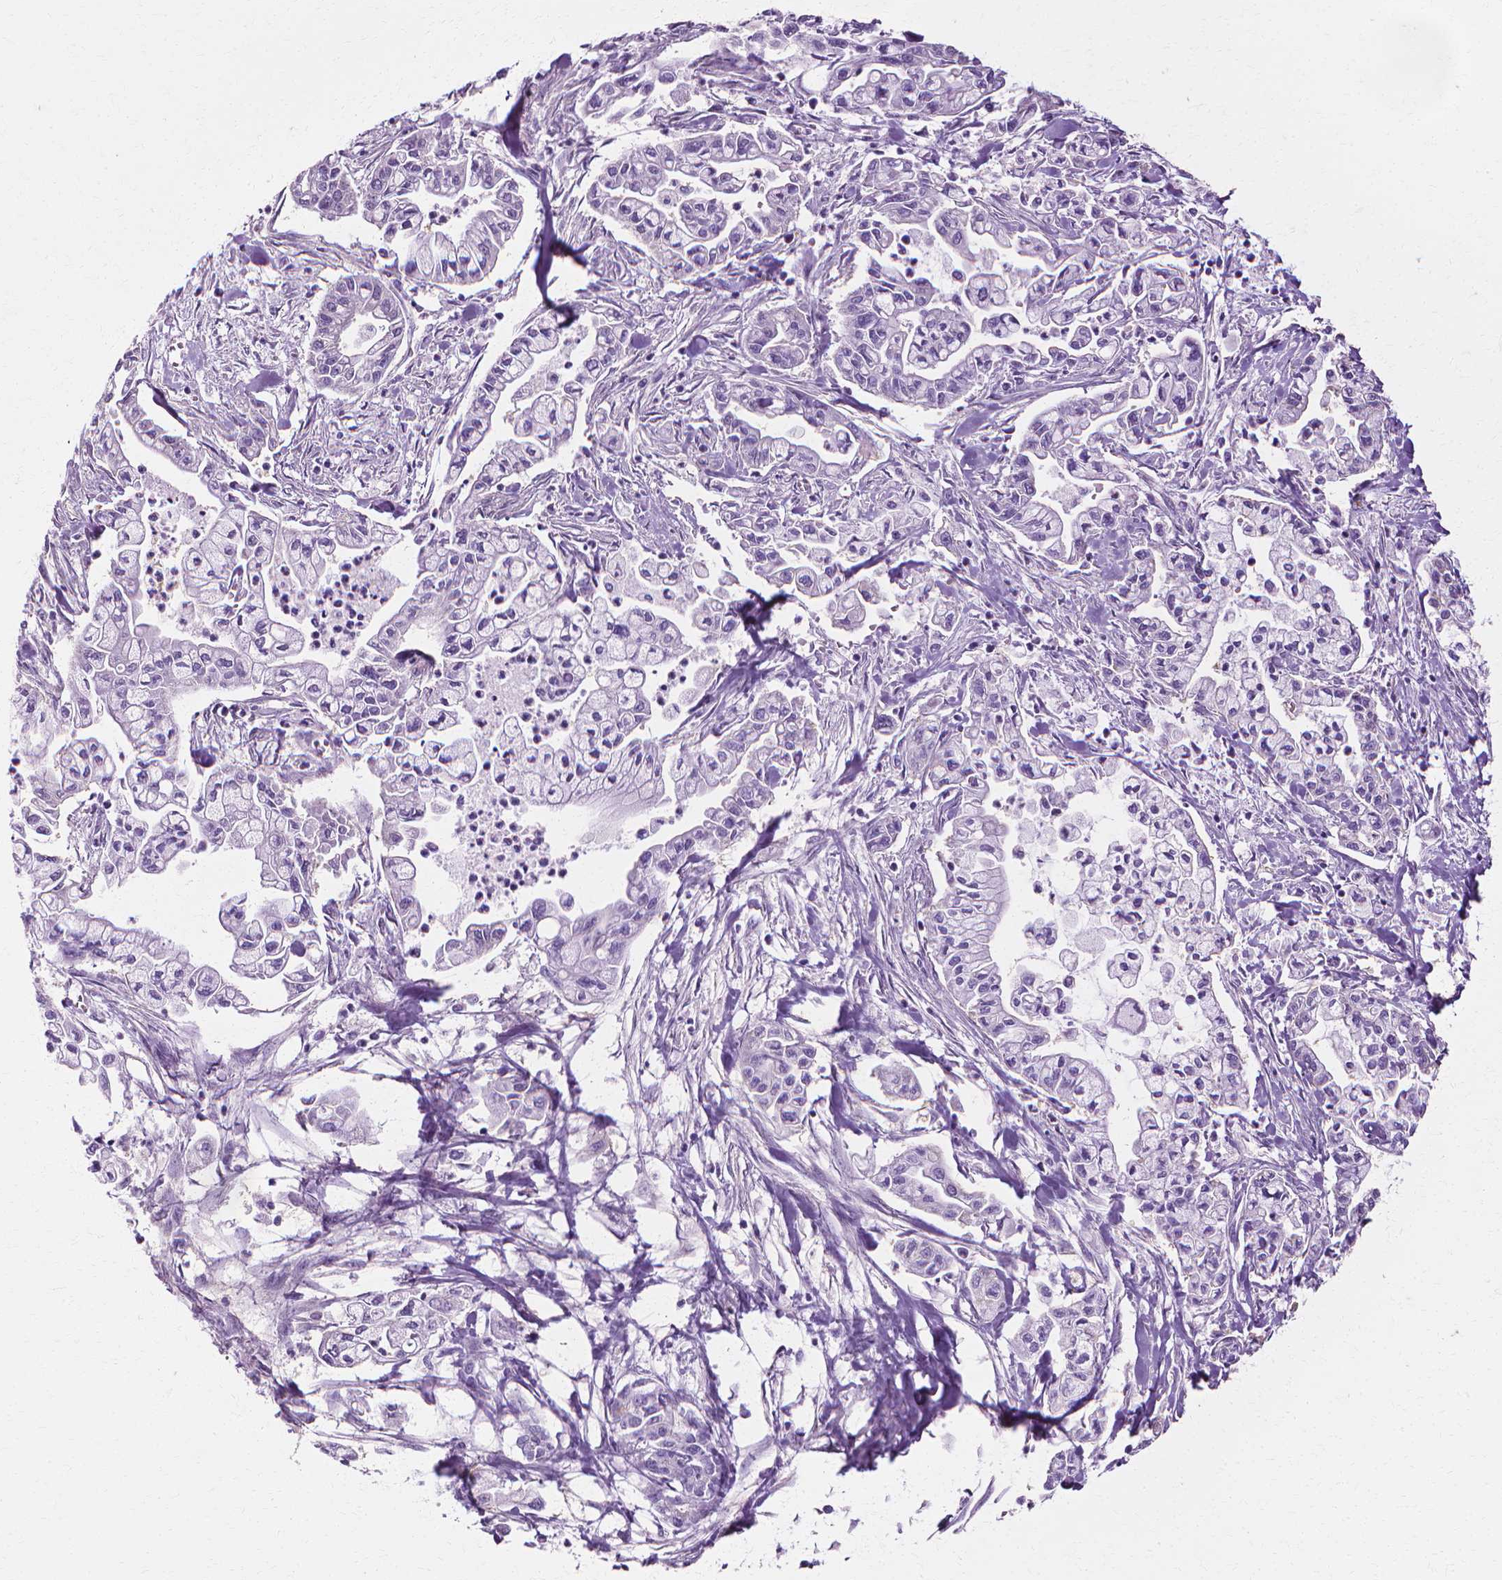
{"staining": {"intensity": "negative", "quantity": "none", "location": "none"}, "tissue": "pancreatic cancer", "cell_type": "Tumor cells", "image_type": "cancer", "snomed": [{"axis": "morphology", "description": "Adenocarcinoma, NOS"}, {"axis": "topography", "description": "Pancreas"}], "caption": "IHC histopathology image of human pancreatic cancer stained for a protein (brown), which reveals no positivity in tumor cells. (DAB IHC visualized using brightfield microscopy, high magnification).", "gene": "CFAP157", "patient": {"sex": "male", "age": 54}}